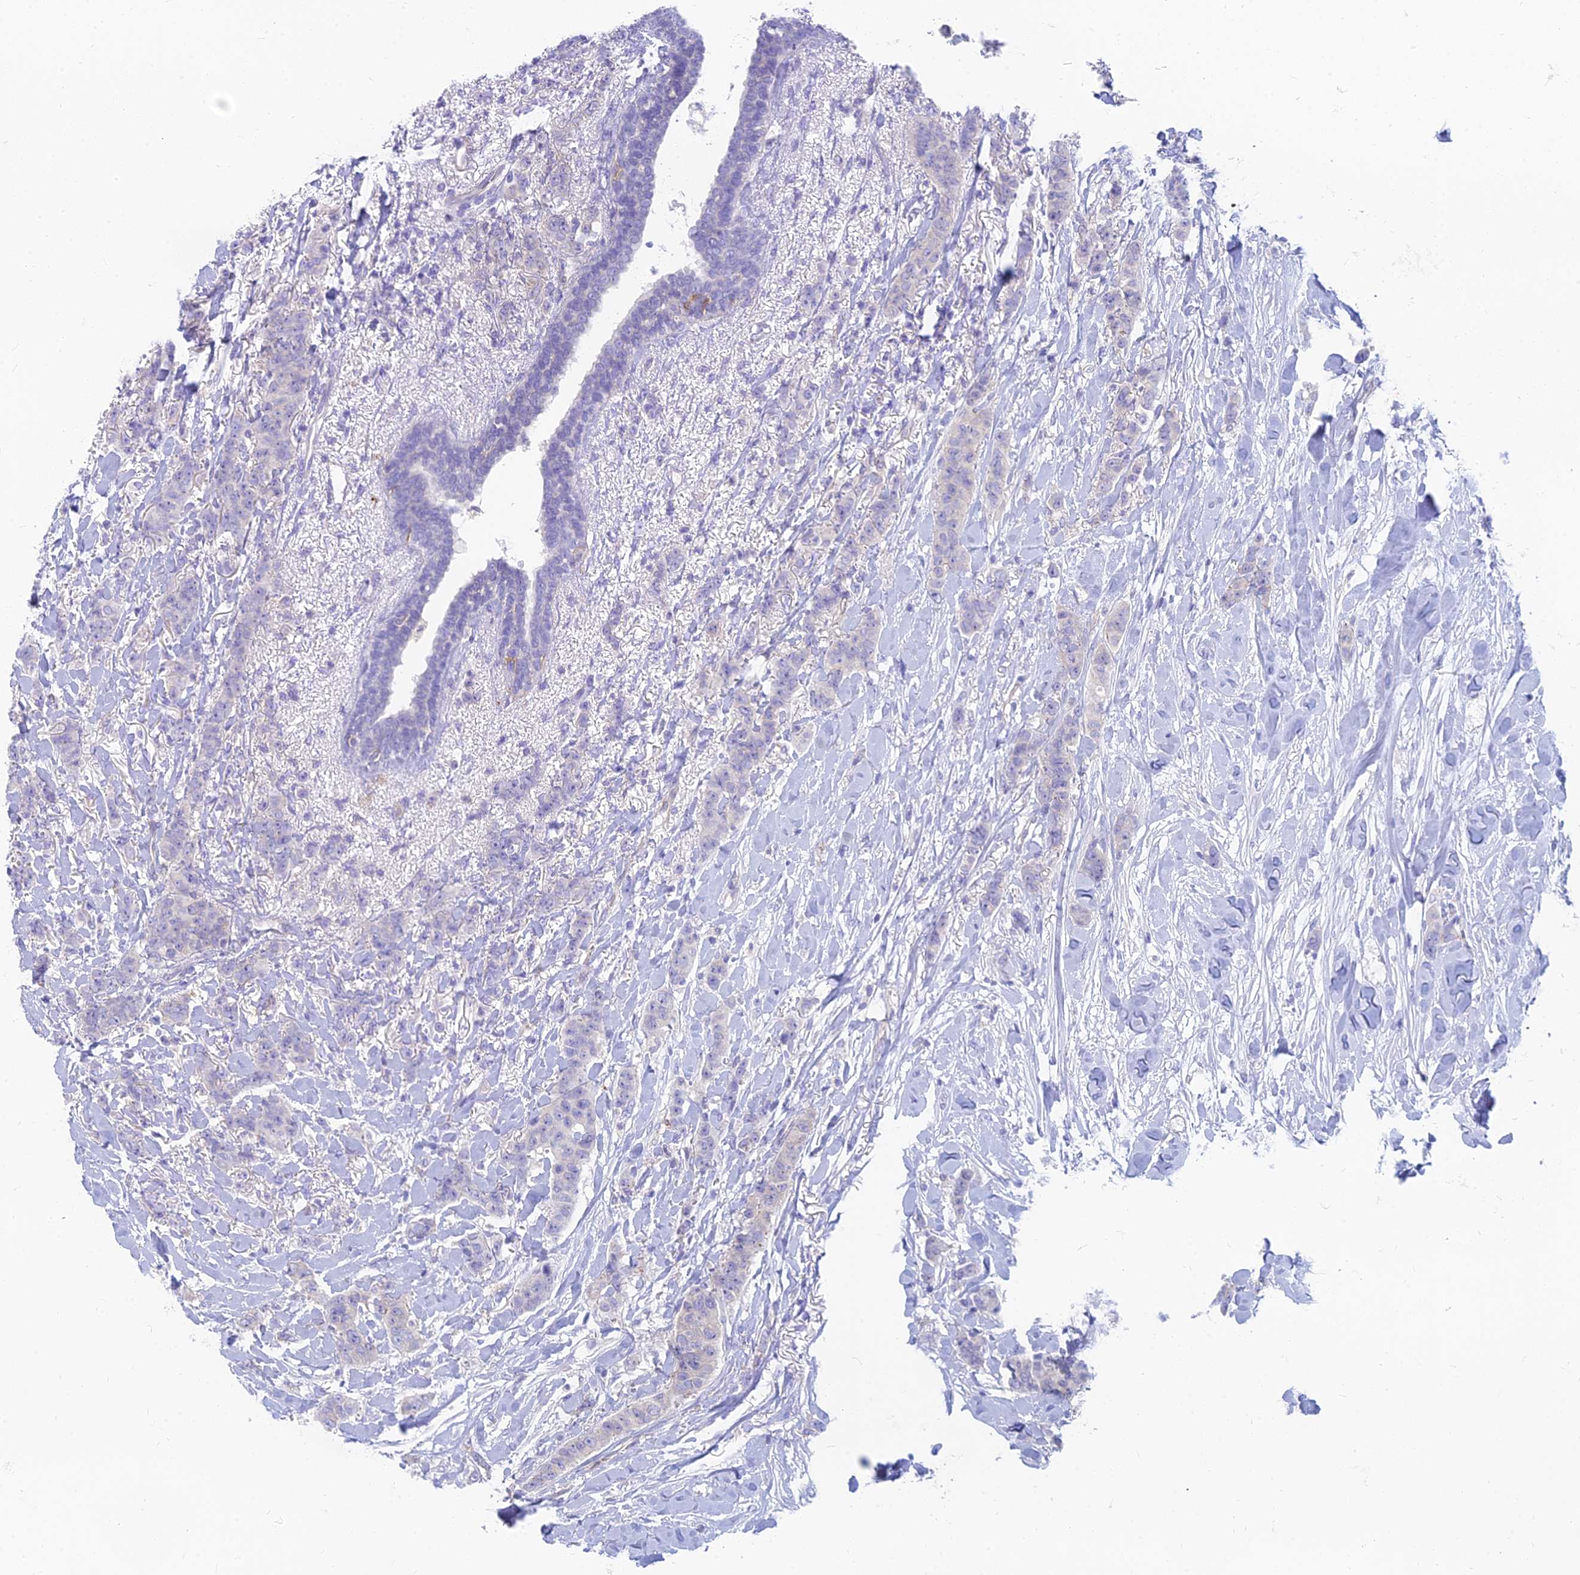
{"staining": {"intensity": "negative", "quantity": "none", "location": "none"}, "tissue": "breast cancer", "cell_type": "Tumor cells", "image_type": "cancer", "snomed": [{"axis": "morphology", "description": "Duct carcinoma"}, {"axis": "topography", "description": "Breast"}], "caption": "Tumor cells are negative for brown protein staining in breast cancer.", "gene": "STRN4", "patient": {"sex": "female", "age": 40}}